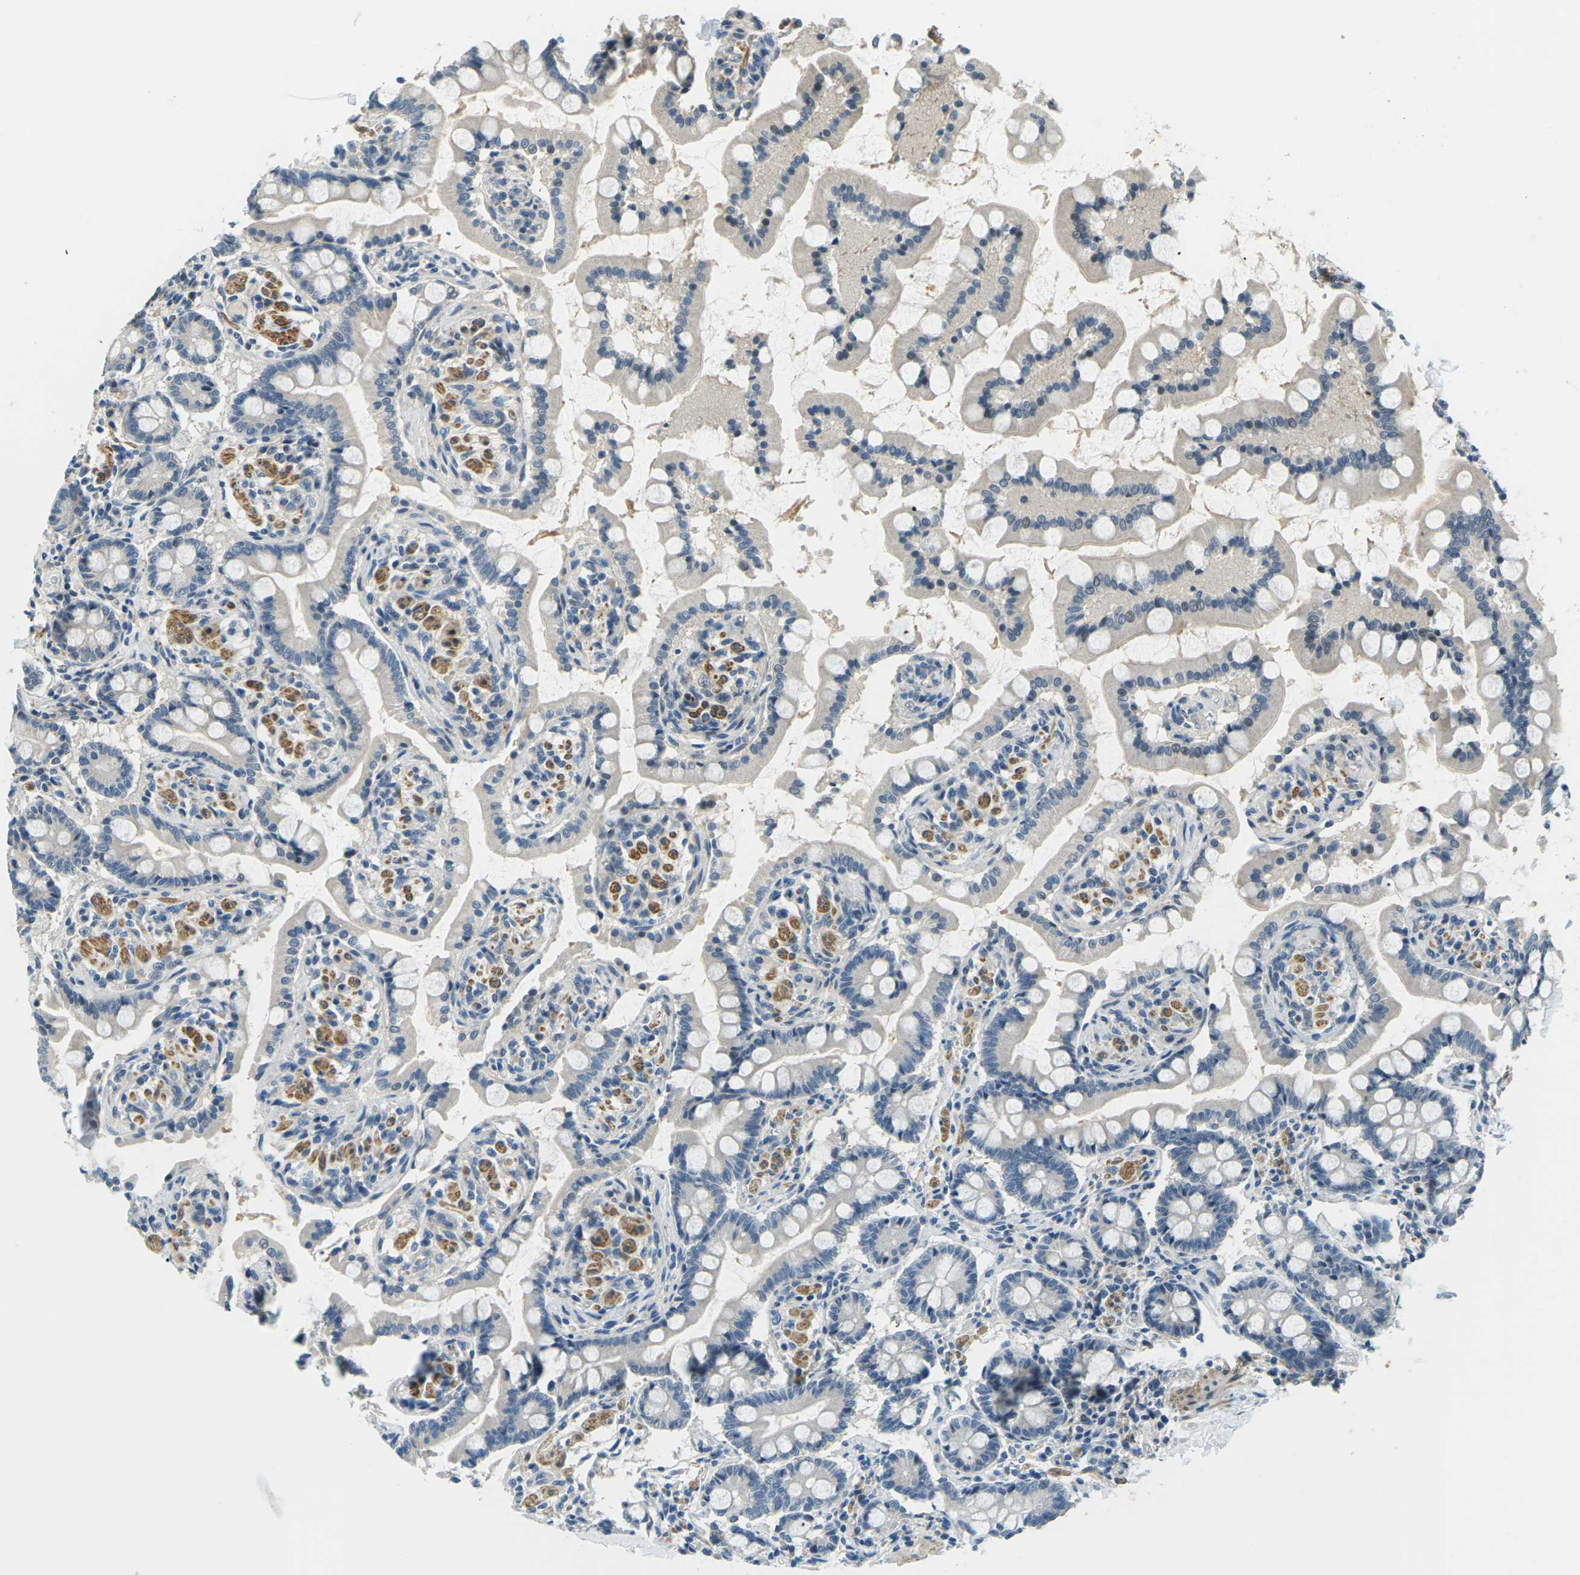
{"staining": {"intensity": "negative", "quantity": "none", "location": "none"}, "tissue": "small intestine", "cell_type": "Glandular cells", "image_type": "normal", "snomed": [{"axis": "morphology", "description": "Normal tissue, NOS"}, {"axis": "topography", "description": "Small intestine"}], "caption": "Immunohistochemistry (IHC) histopathology image of normal small intestine: small intestine stained with DAB (3,3'-diaminobenzidine) exhibits no significant protein expression in glandular cells. The staining was performed using DAB to visualize the protein expression in brown, while the nuclei were stained in blue with hematoxylin (Magnification: 20x).", "gene": "SLC13A3", "patient": {"sex": "male", "age": 41}}